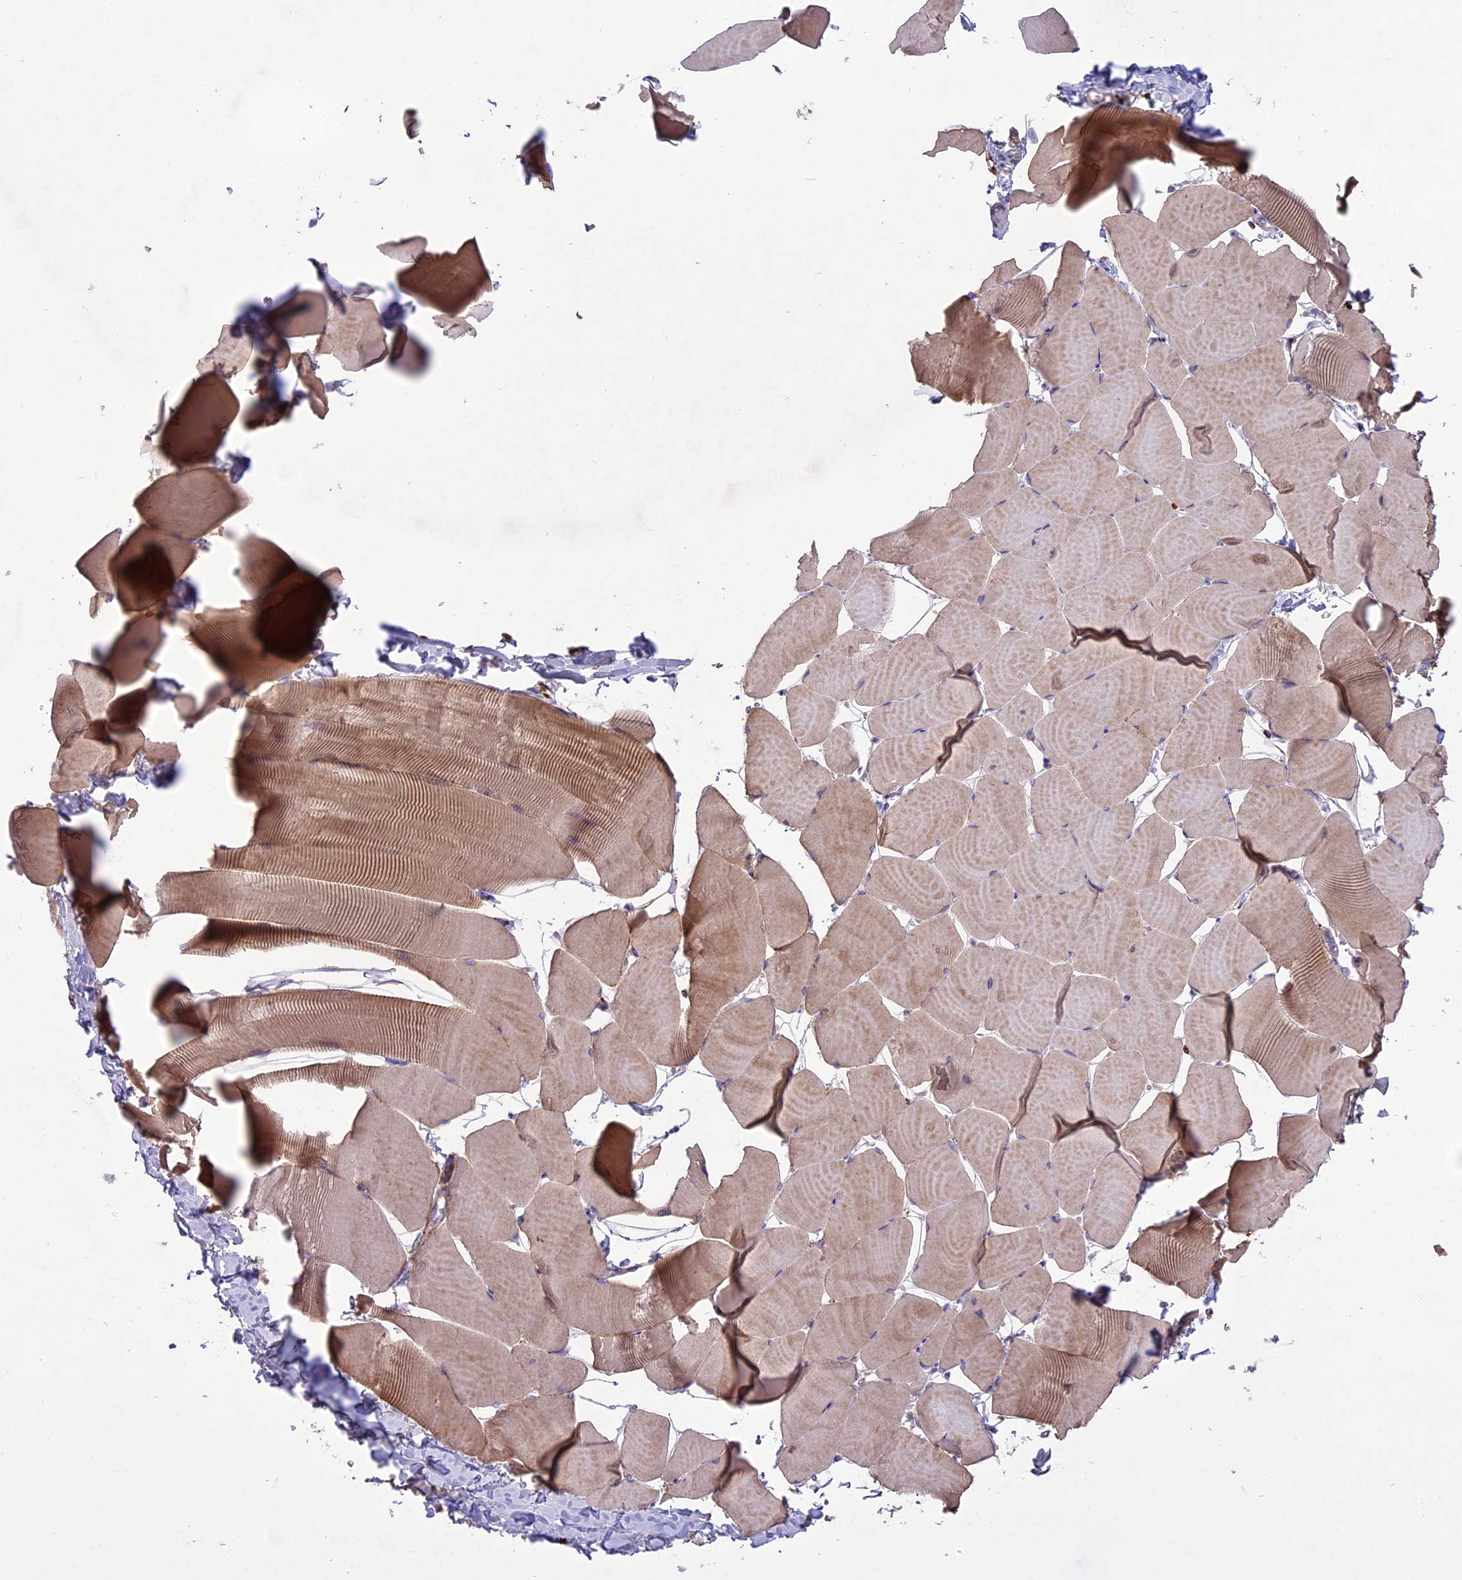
{"staining": {"intensity": "moderate", "quantity": "25%-75%", "location": "cytoplasmic/membranous"}, "tissue": "skeletal muscle", "cell_type": "Myocytes", "image_type": "normal", "snomed": [{"axis": "morphology", "description": "Normal tissue, NOS"}, {"axis": "topography", "description": "Skeletal muscle"}], "caption": "Protein staining shows moderate cytoplasmic/membranous expression in approximately 25%-75% of myocytes in benign skeletal muscle.", "gene": "ADO", "patient": {"sex": "male", "age": 25}}